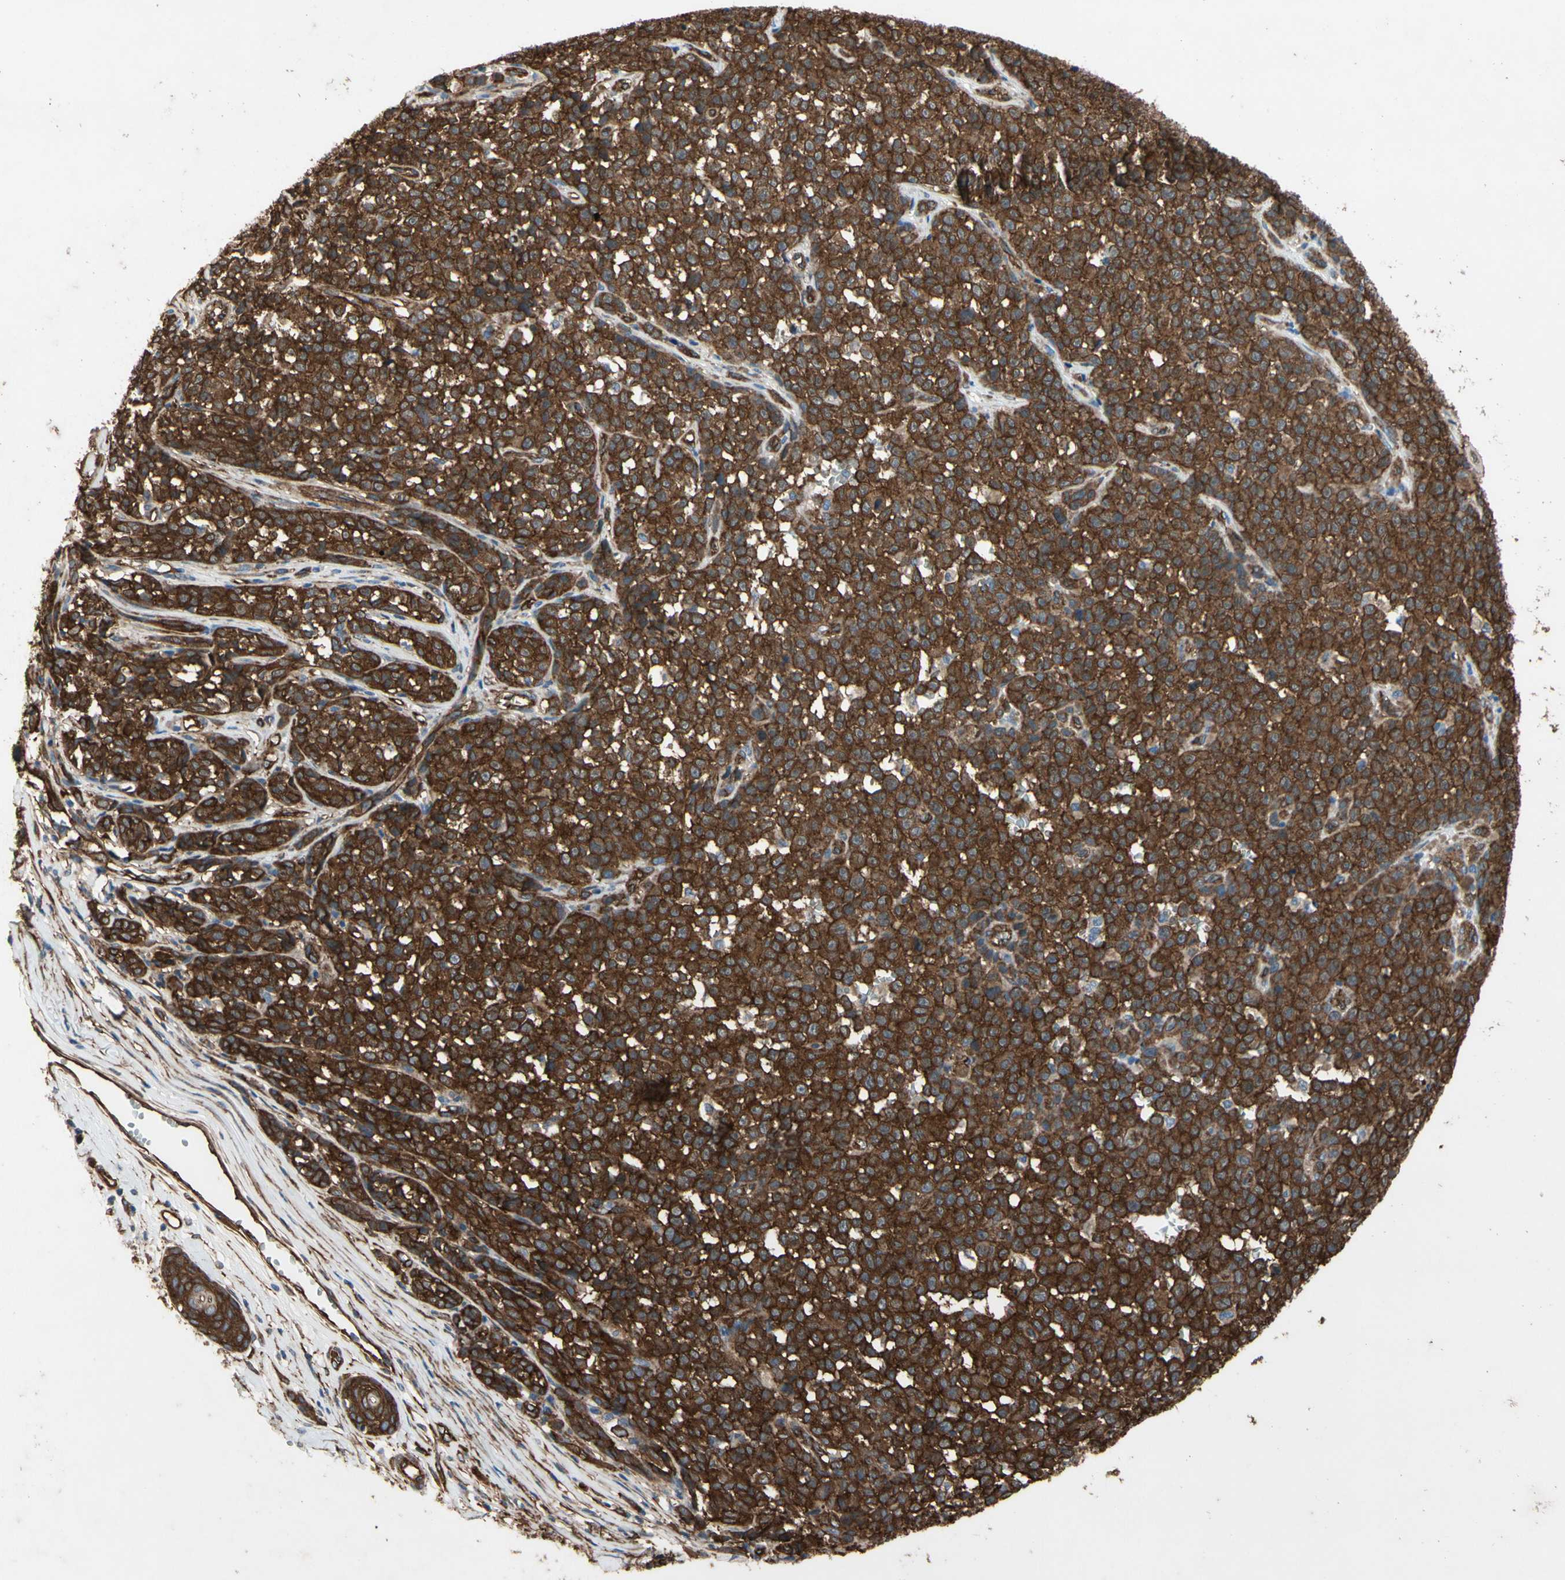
{"staining": {"intensity": "strong", "quantity": ">75%", "location": "cytoplasmic/membranous"}, "tissue": "melanoma", "cell_type": "Tumor cells", "image_type": "cancer", "snomed": [{"axis": "morphology", "description": "Malignant melanoma, NOS"}, {"axis": "topography", "description": "Skin"}], "caption": "This micrograph exhibits immunohistochemistry (IHC) staining of human melanoma, with high strong cytoplasmic/membranous positivity in approximately >75% of tumor cells.", "gene": "CTTNBP2", "patient": {"sex": "female", "age": 82}}